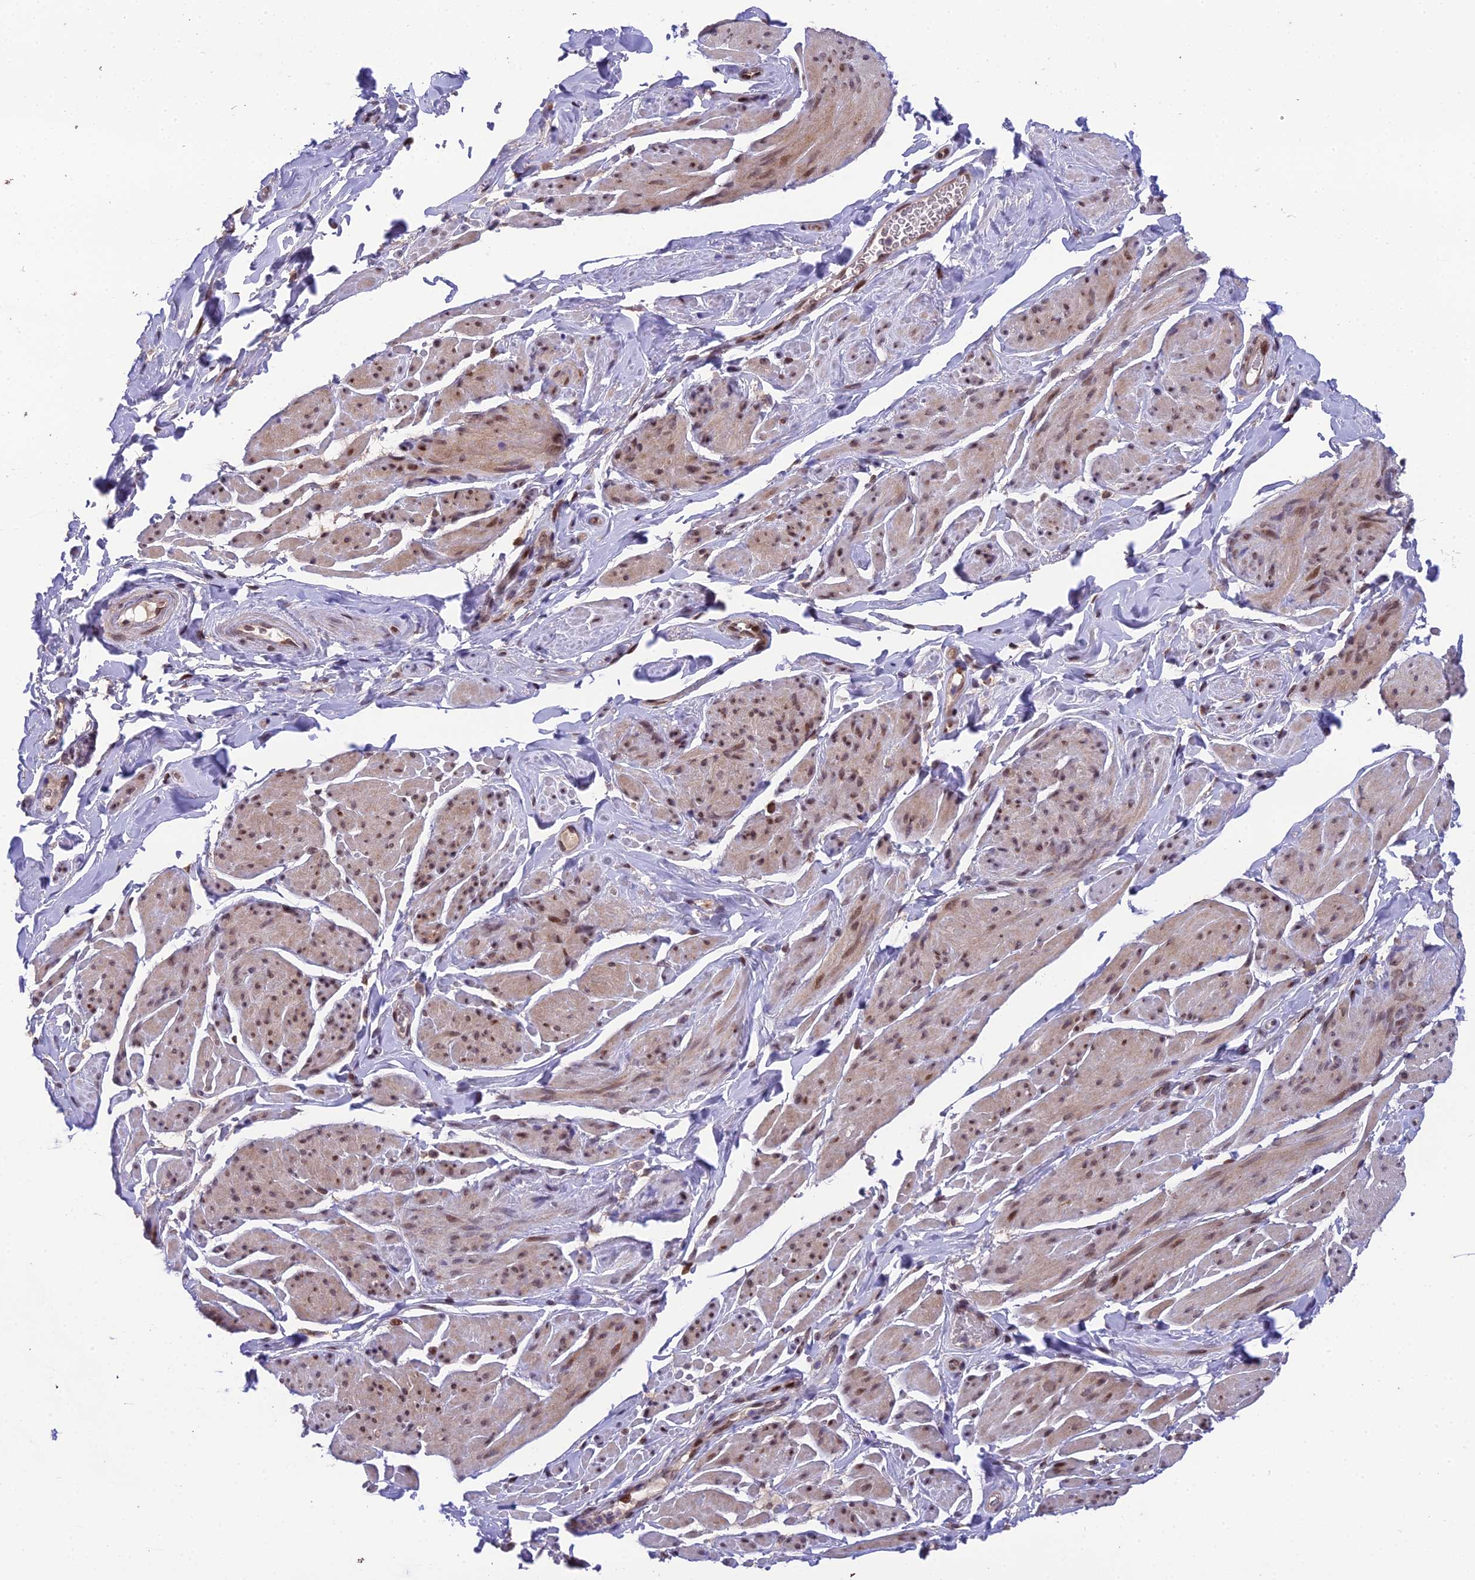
{"staining": {"intensity": "moderate", "quantity": "25%-75%", "location": "cytoplasmic/membranous,nuclear"}, "tissue": "smooth muscle", "cell_type": "Smooth muscle cells", "image_type": "normal", "snomed": [{"axis": "morphology", "description": "Normal tissue, NOS"}, {"axis": "topography", "description": "Smooth muscle"}, {"axis": "topography", "description": "Peripheral nerve tissue"}], "caption": "Immunohistochemistry staining of benign smooth muscle, which displays medium levels of moderate cytoplasmic/membranous,nuclear expression in approximately 25%-75% of smooth muscle cells indicating moderate cytoplasmic/membranous,nuclear protein expression. The staining was performed using DAB (brown) for protein detection and nuclei were counterstained in hematoxylin (blue).", "gene": "CYP2R1", "patient": {"sex": "male", "age": 69}}